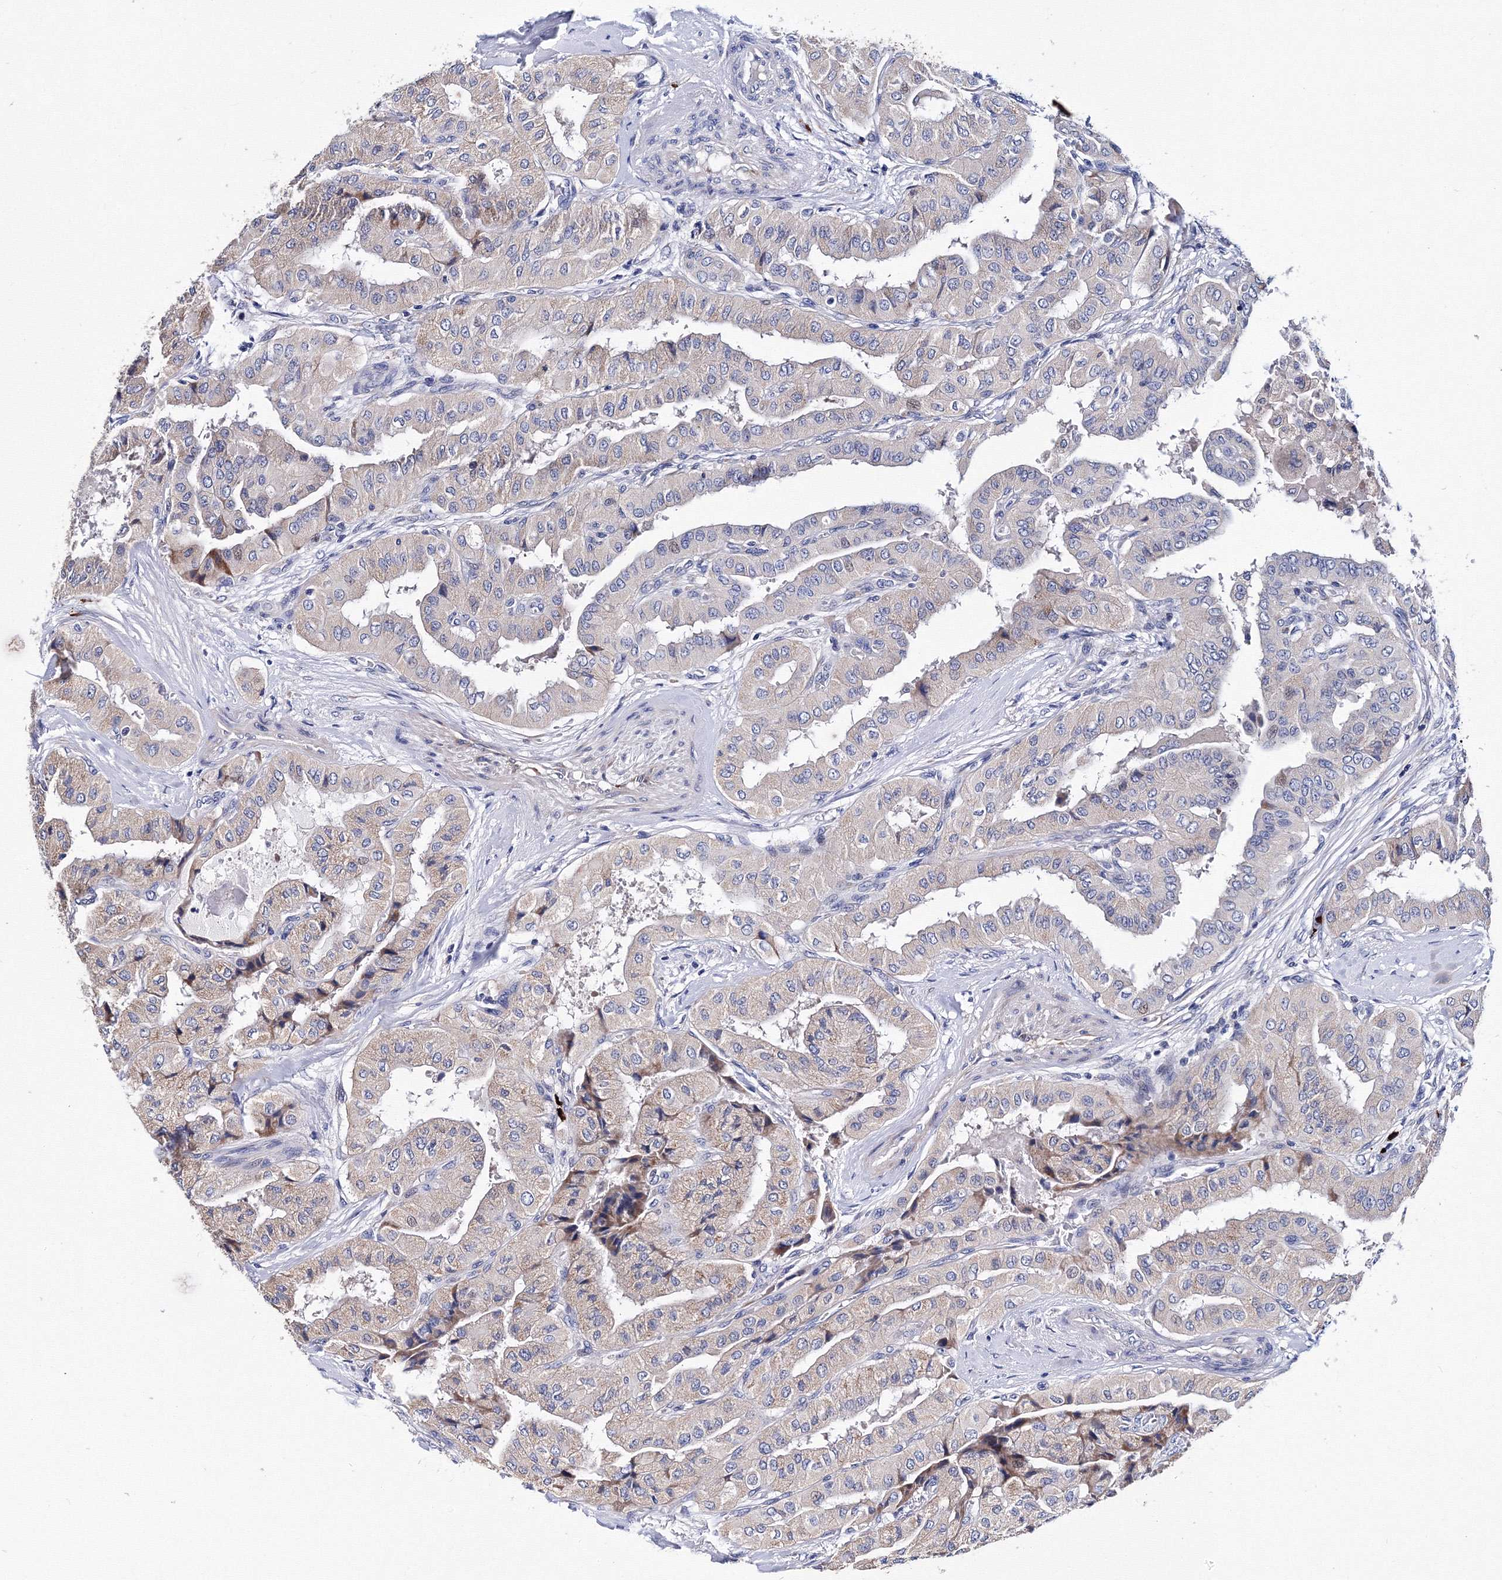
{"staining": {"intensity": "weak", "quantity": "25%-75%", "location": "cytoplasmic/membranous"}, "tissue": "thyroid cancer", "cell_type": "Tumor cells", "image_type": "cancer", "snomed": [{"axis": "morphology", "description": "Papillary adenocarcinoma, NOS"}, {"axis": "topography", "description": "Thyroid gland"}], "caption": "Immunohistochemistry (DAB) staining of thyroid papillary adenocarcinoma shows weak cytoplasmic/membranous protein positivity in about 25%-75% of tumor cells.", "gene": "TRPM2", "patient": {"sex": "female", "age": 59}}